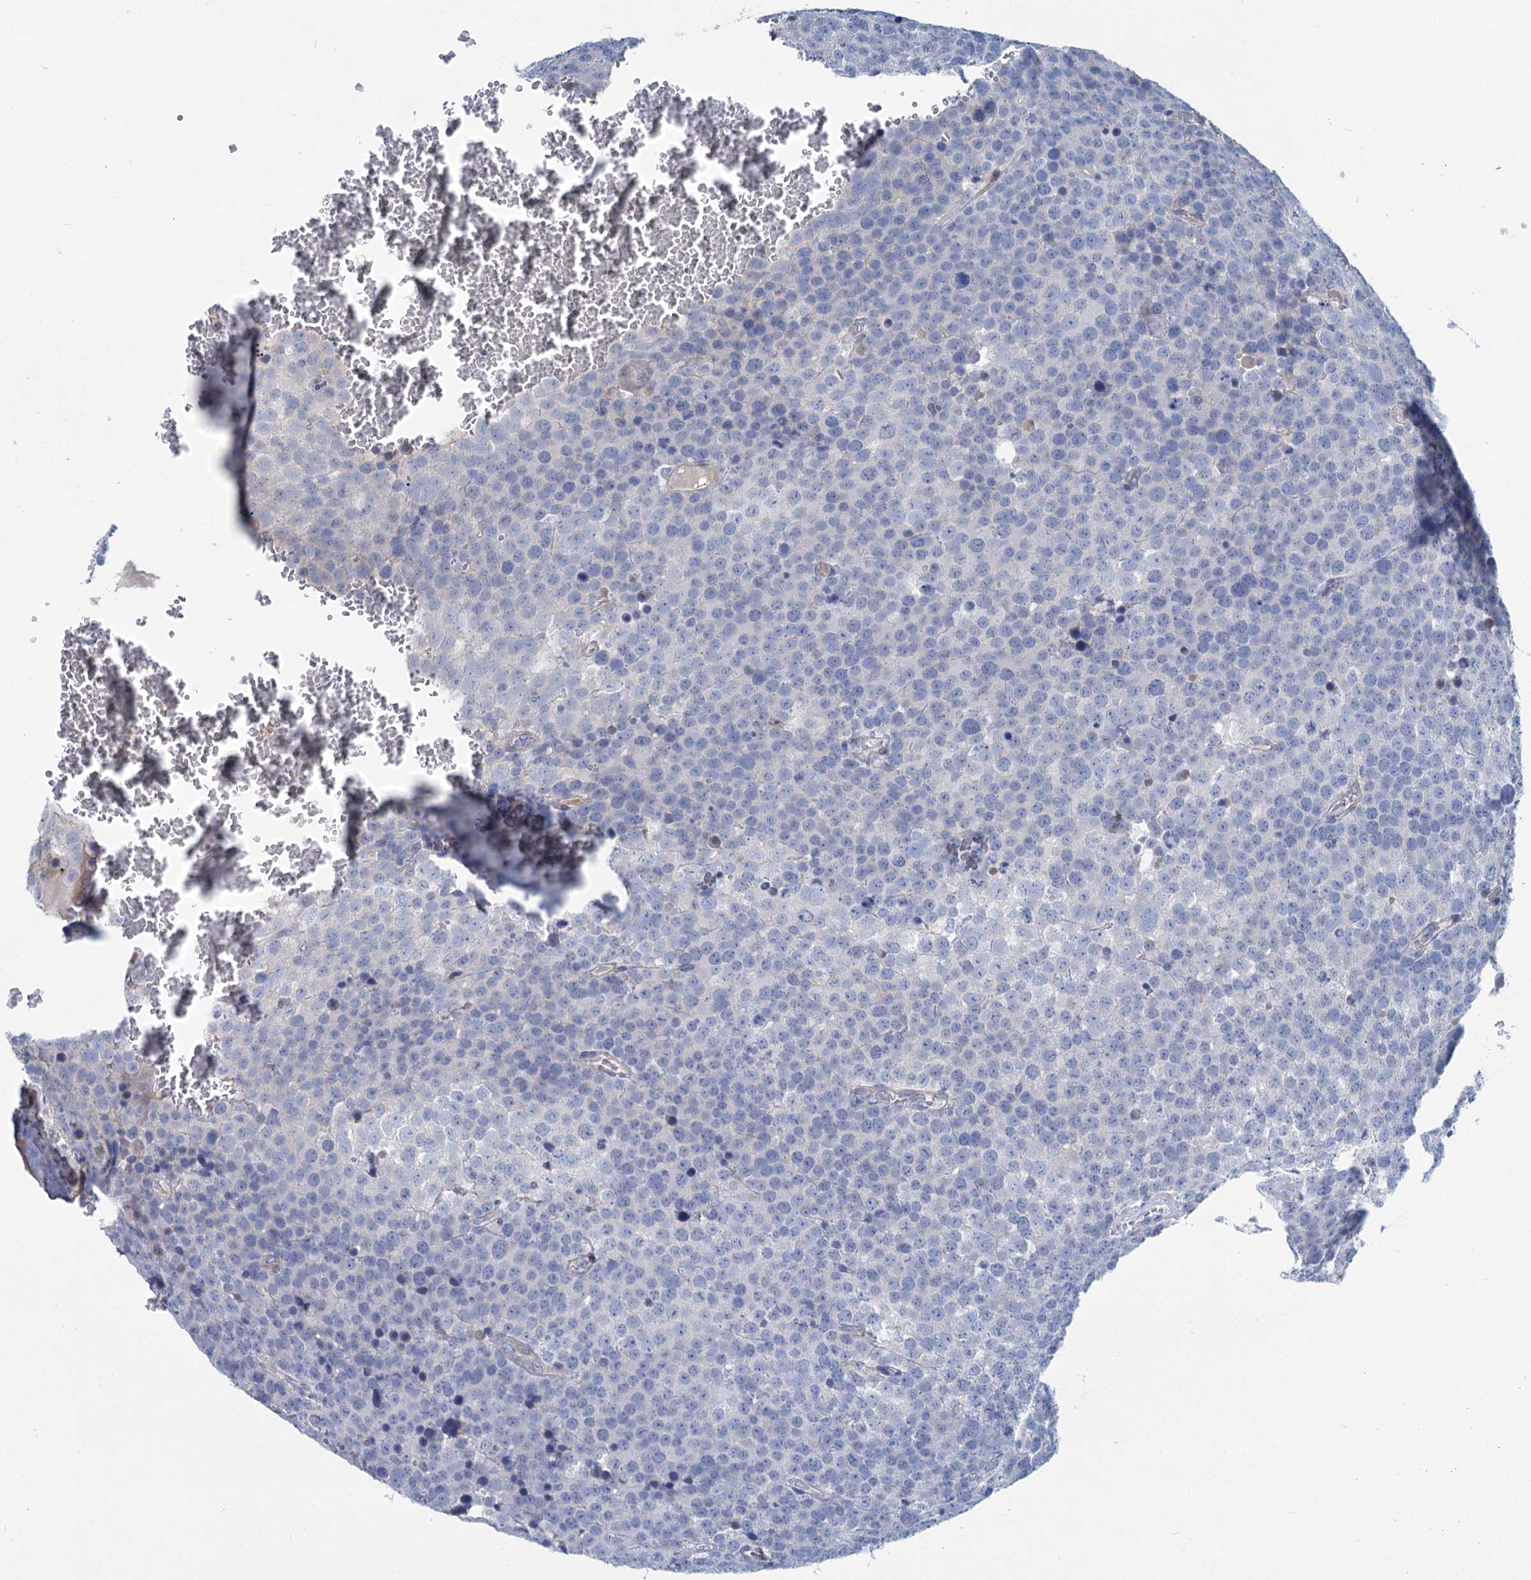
{"staining": {"intensity": "negative", "quantity": "none", "location": "none"}, "tissue": "testis cancer", "cell_type": "Tumor cells", "image_type": "cancer", "snomed": [{"axis": "morphology", "description": "Seminoma, NOS"}, {"axis": "topography", "description": "Testis"}], "caption": "Seminoma (testis) stained for a protein using immunohistochemistry (IHC) reveals no expression tumor cells.", "gene": "CHDH", "patient": {"sex": "male", "age": 71}}